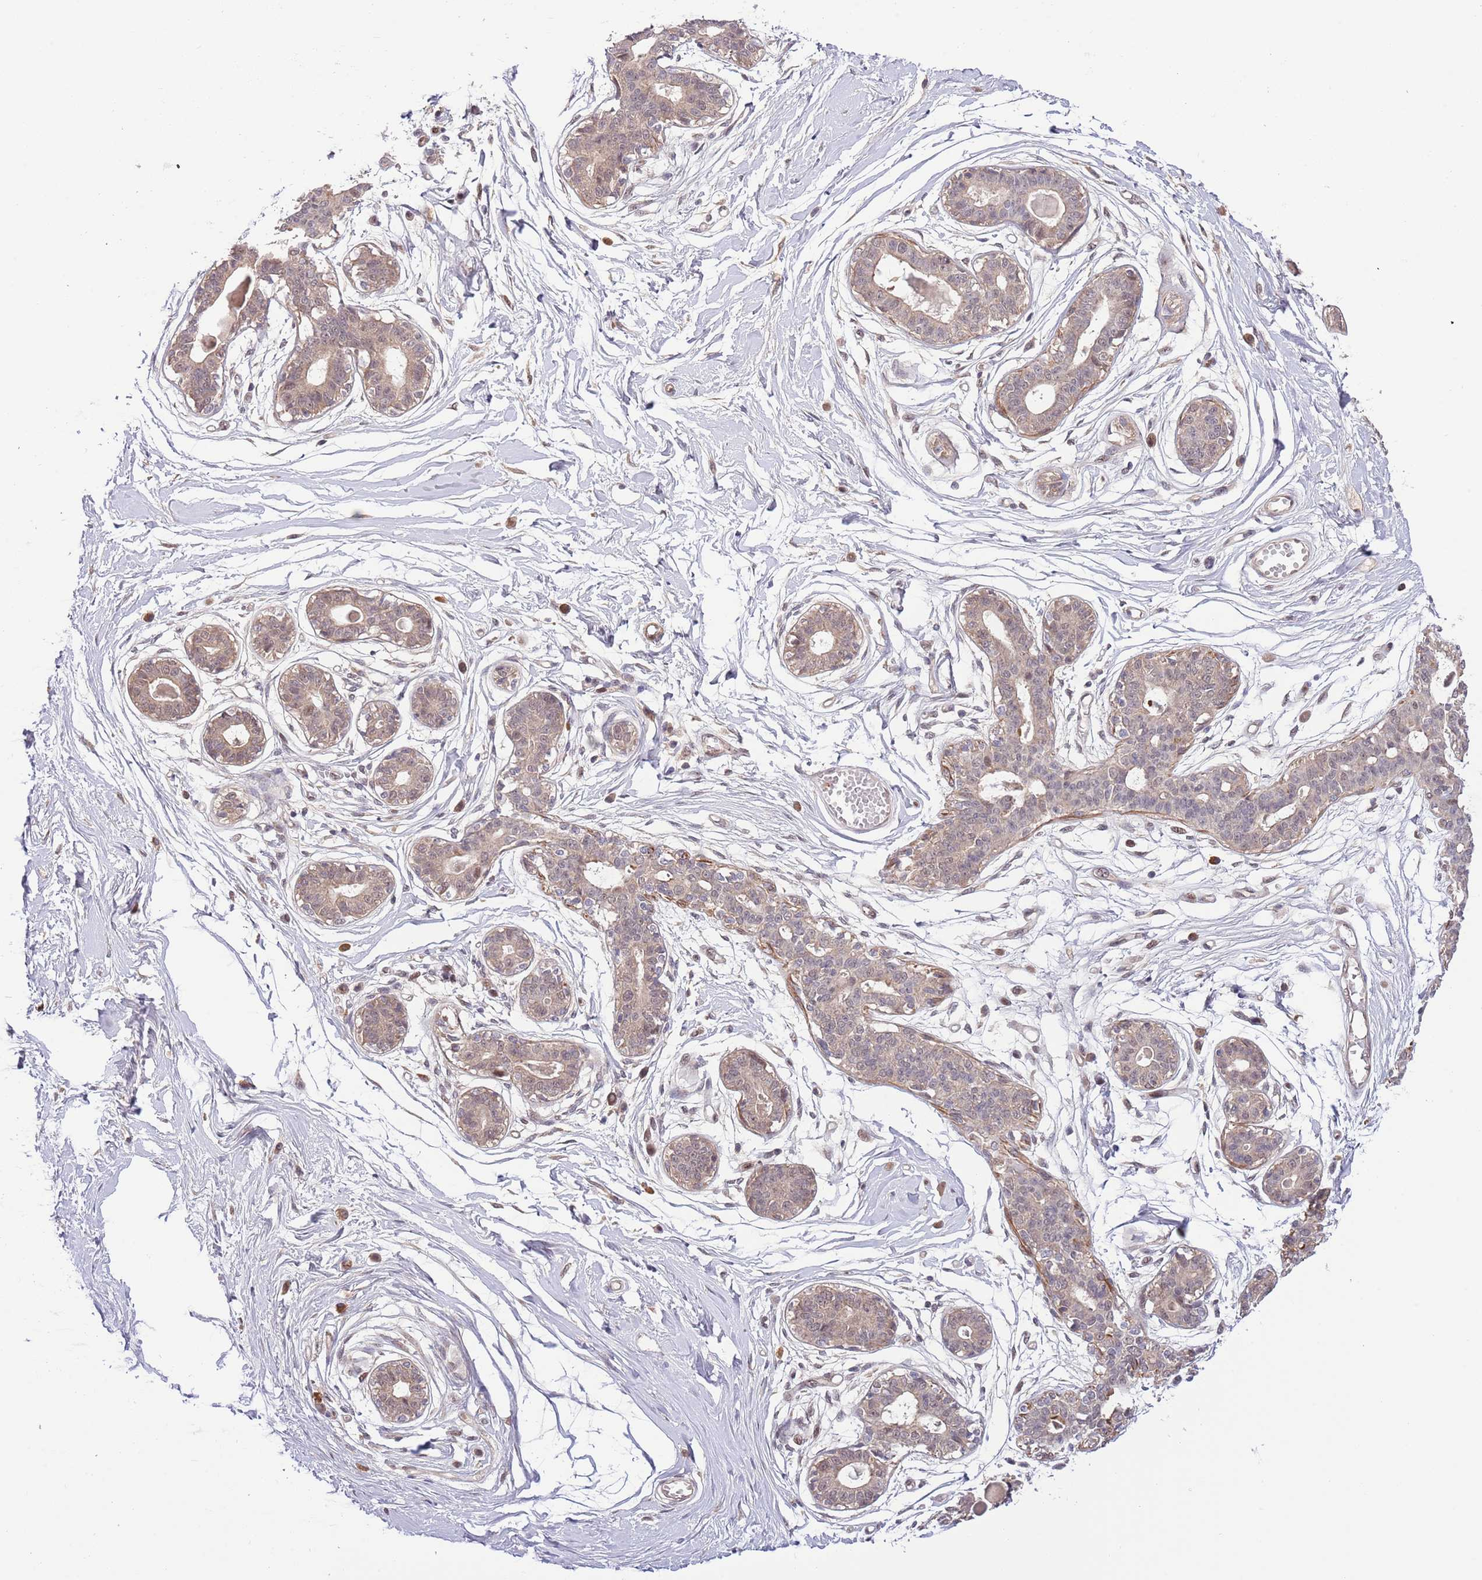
{"staining": {"intensity": "negative", "quantity": "none", "location": "none"}, "tissue": "breast", "cell_type": "Adipocytes", "image_type": "normal", "snomed": [{"axis": "morphology", "description": "Normal tissue, NOS"}, {"axis": "topography", "description": "Breast"}], "caption": "Immunohistochemical staining of benign breast exhibits no significant staining in adipocytes.", "gene": "PRR16", "patient": {"sex": "female", "age": 45}}